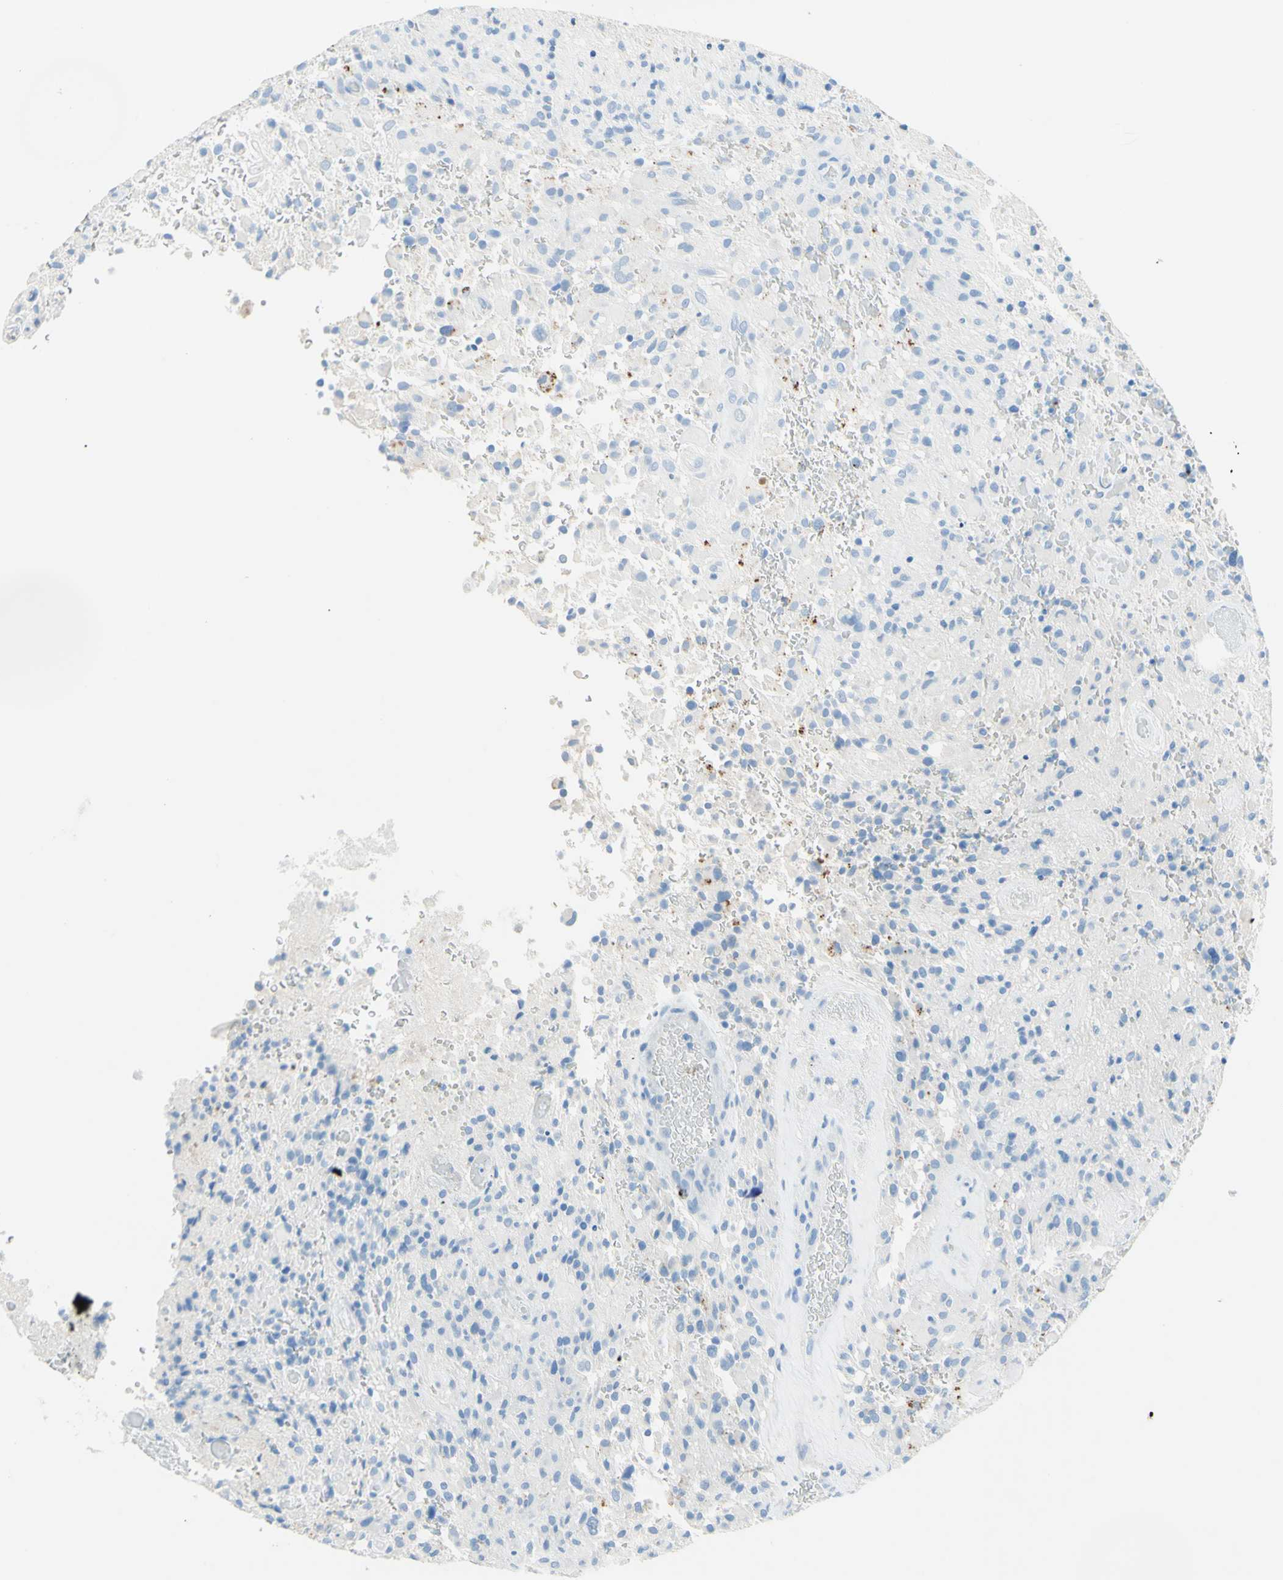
{"staining": {"intensity": "negative", "quantity": "none", "location": "none"}, "tissue": "glioma", "cell_type": "Tumor cells", "image_type": "cancer", "snomed": [{"axis": "morphology", "description": "Glioma, malignant, High grade"}, {"axis": "topography", "description": "Brain"}], "caption": "Immunohistochemical staining of malignant glioma (high-grade) exhibits no significant staining in tumor cells.", "gene": "IL6ST", "patient": {"sex": "male", "age": 71}}